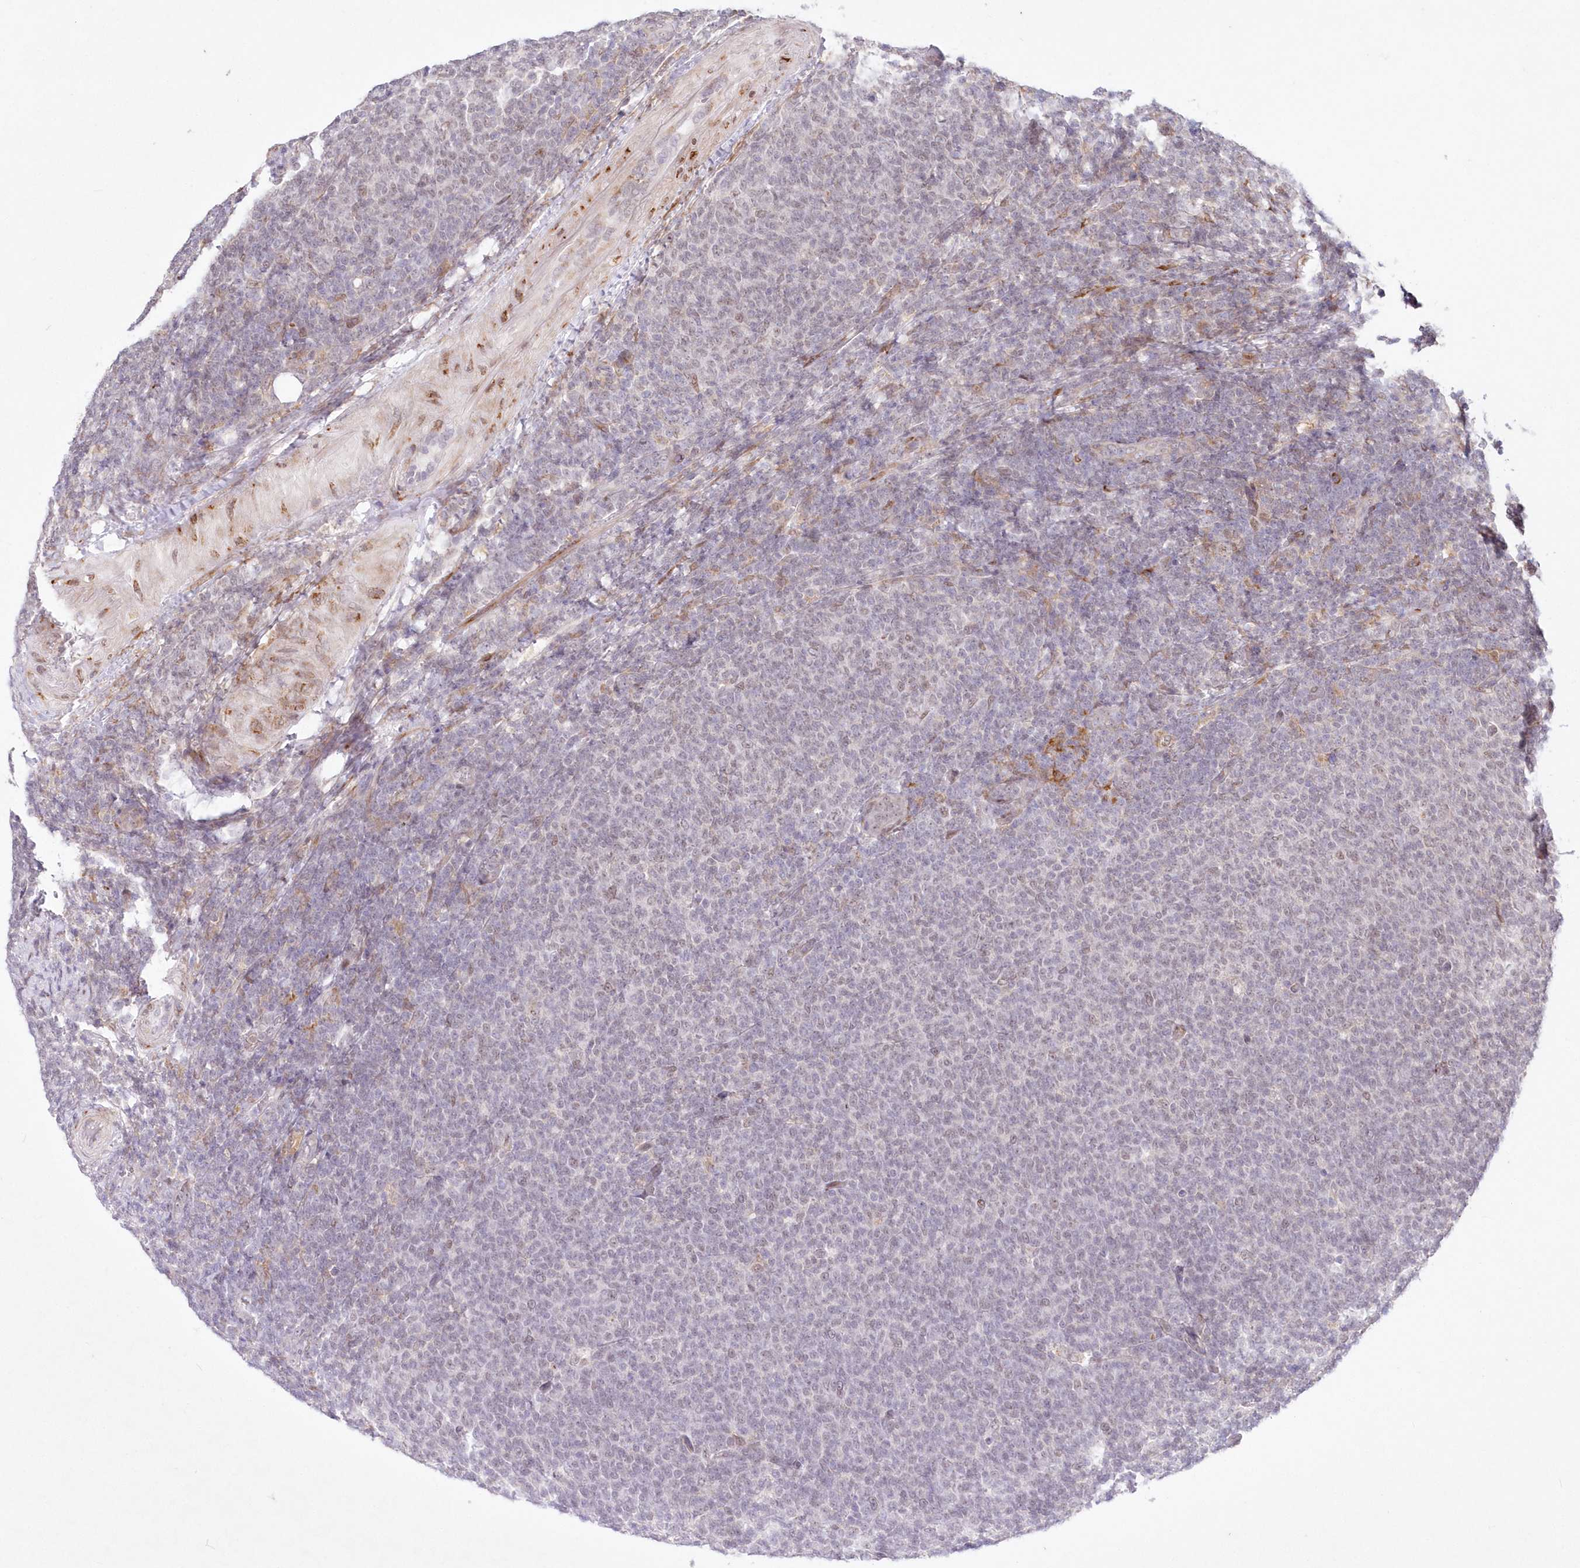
{"staining": {"intensity": "negative", "quantity": "none", "location": "none"}, "tissue": "lymphoma", "cell_type": "Tumor cells", "image_type": "cancer", "snomed": [{"axis": "morphology", "description": "Malignant lymphoma, non-Hodgkin's type, Low grade"}, {"axis": "topography", "description": "Lymph node"}], "caption": "This micrograph is of malignant lymphoma, non-Hodgkin's type (low-grade) stained with immunohistochemistry (IHC) to label a protein in brown with the nuclei are counter-stained blue. There is no expression in tumor cells.", "gene": "LDB1", "patient": {"sex": "male", "age": 66}}